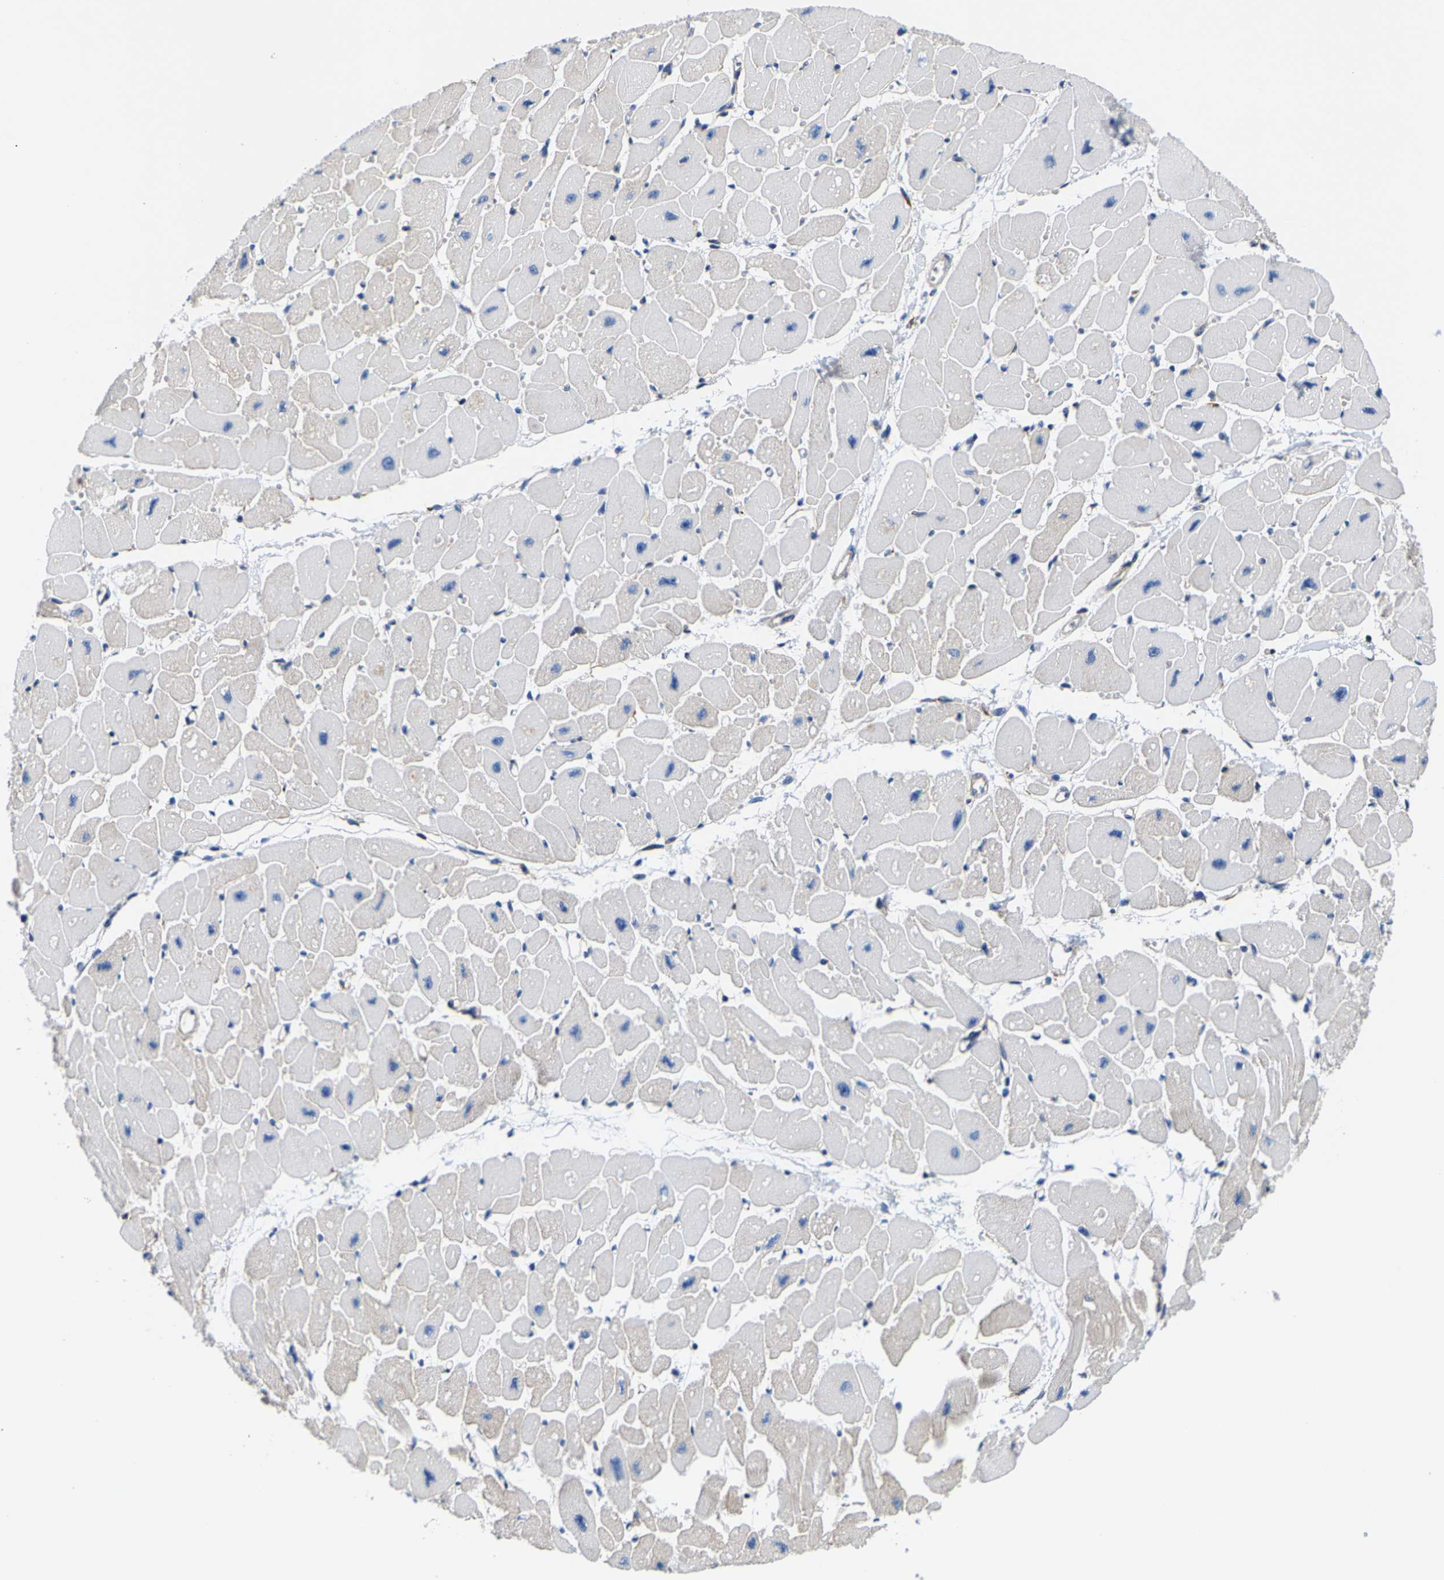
{"staining": {"intensity": "negative", "quantity": "none", "location": "none"}, "tissue": "heart muscle", "cell_type": "Cardiomyocytes", "image_type": "normal", "snomed": [{"axis": "morphology", "description": "Normal tissue, NOS"}, {"axis": "topography", "description": "Heart"}], "caption": "Heart muscle was stained to show a protein in brown. There is no significant expression in cardiomyocytes. (DAB immunohistochemistry with hematoxylin counter stain).", "gene": "DSCAM", "patient": {"sex": "female", "age": 54}}